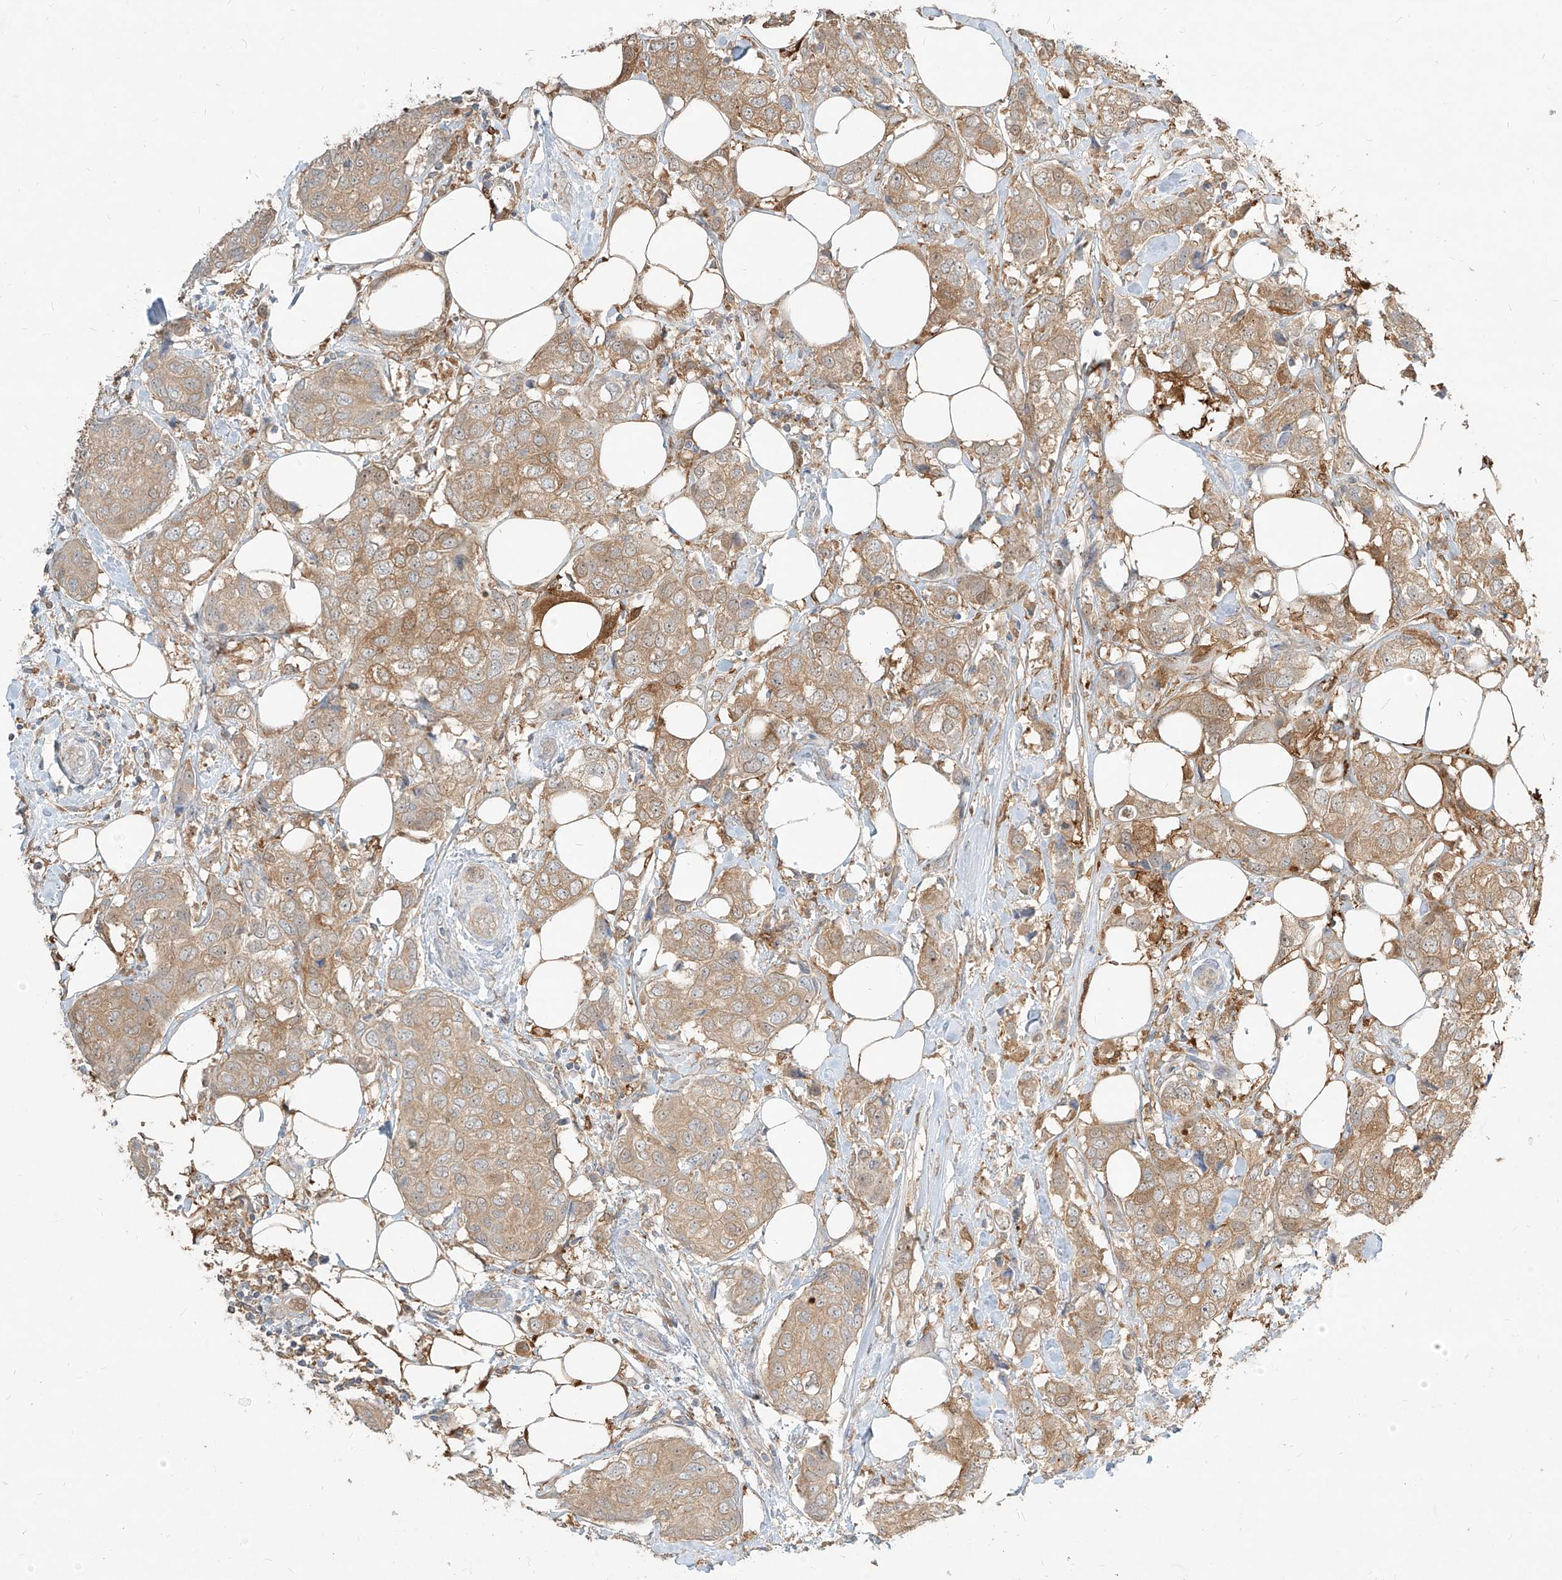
{"staining": {"intensity": "moderate", "quantity": ">75%", "location": "cytoplasmic/membranous"}, "tissue": "breast cancer", "cell_type": "Tumor cells", "image_type": "cancer", "snomed": [{"axis": "morphology", "description": "Duct carcinoma"}, {"axis": "topography", "description": "Breast"}], "caption": "Protein expression by immunohistochemistry displays moderate cytoplasmic/membranous positivity in approximately >75% of tumor cells in infiltrating ductal carcinoma (breast).", "gene": "PGD", "patient": {"sex": "female", "age": 80}}